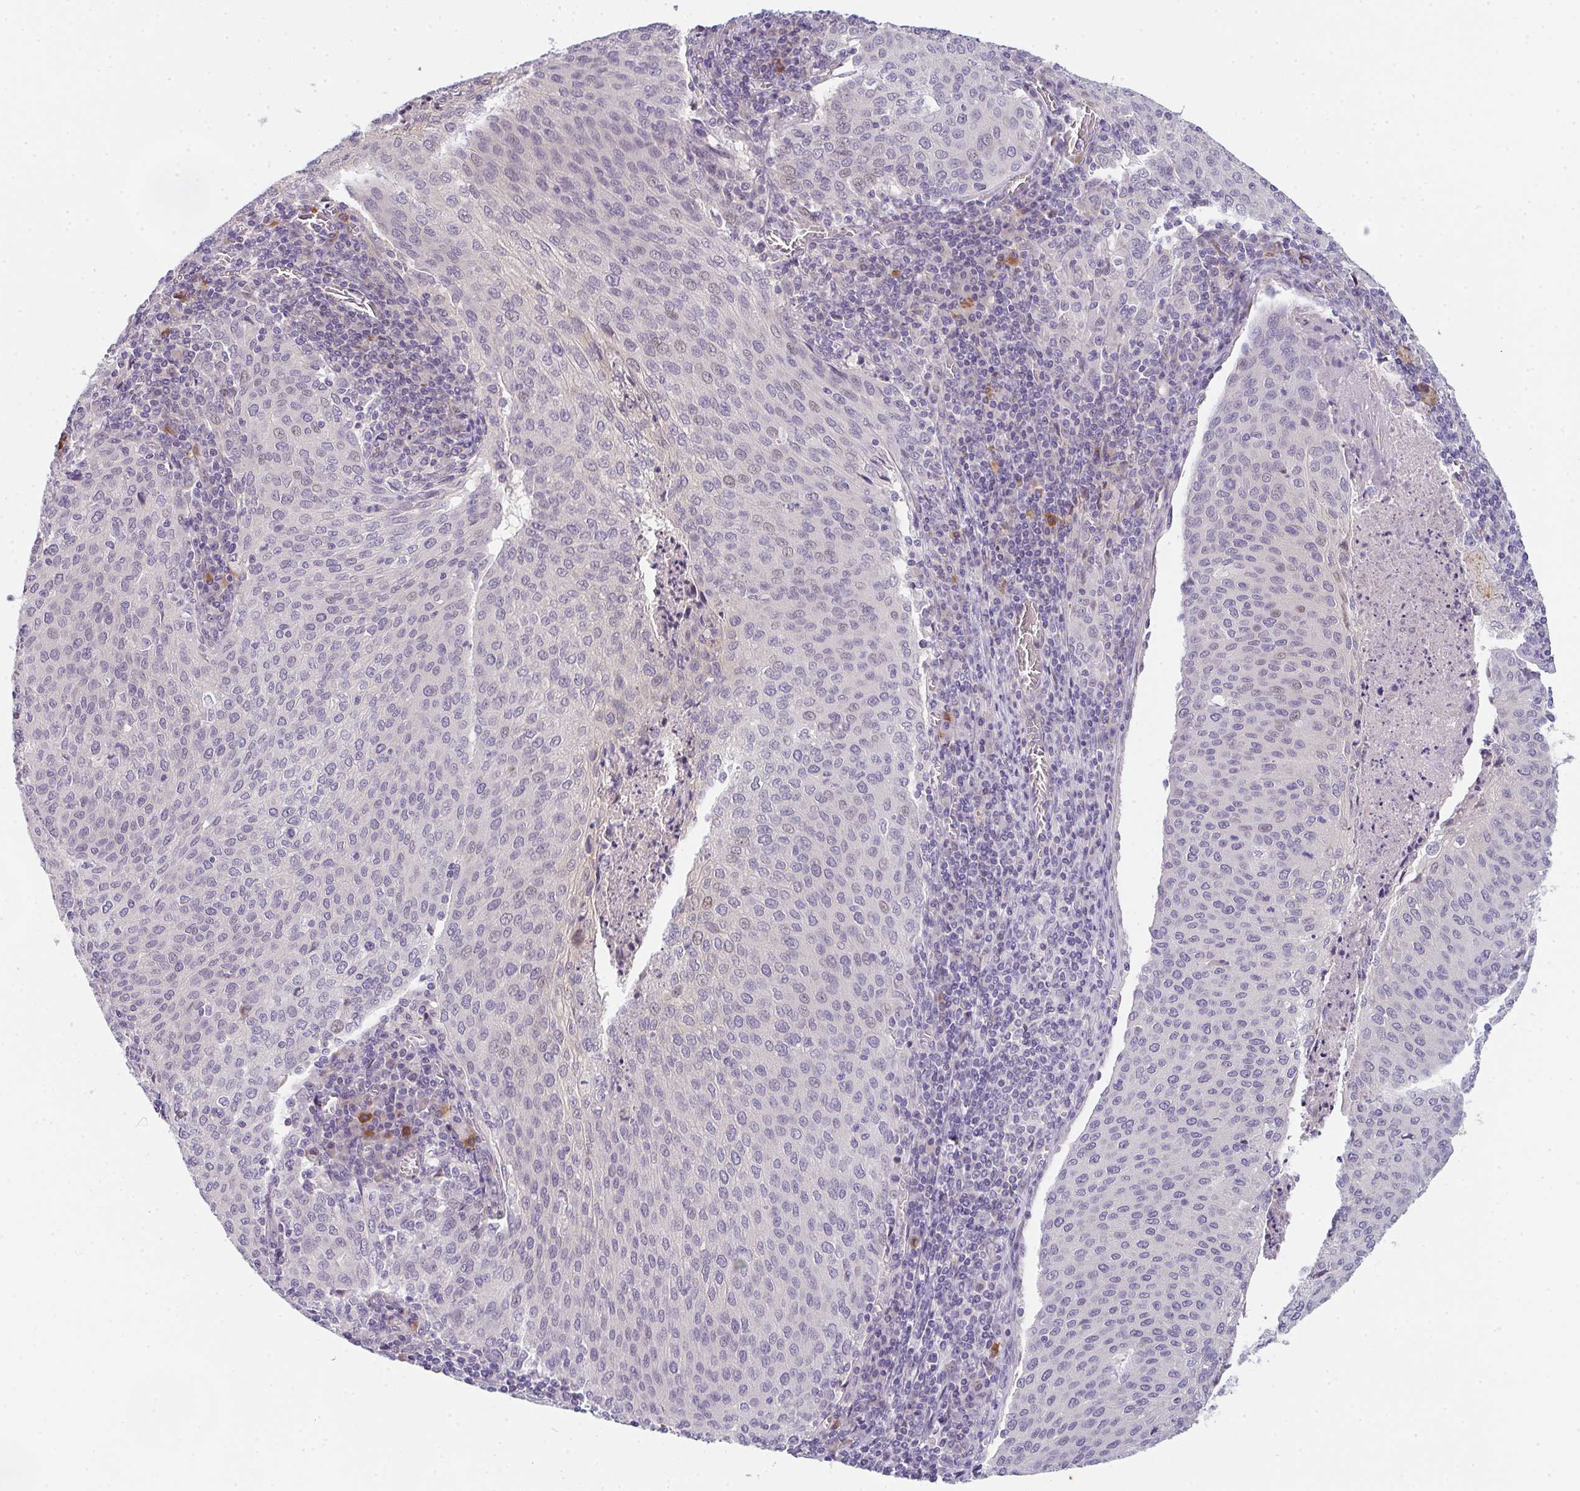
{"staining": {"intensity": "negative", "quantity": "none", "location": "none"}, "tissue": "cervical cancer", "cell_type": "Tumor cells", "image_type": "cancer", "snomed": [{"axis": "morphology", "description": "Squamous cell carcinoma, NOS"}, {"axis": "topography", "description": "Cervix"}], "caption": "DAB immunohistochemical staining of human cervical cancer reveals no significant expression in tumor cells. (DAB IHC, high magnification).", "gene": "TNFRSF10A", "patient": {"sex": "female", "age": 46}}